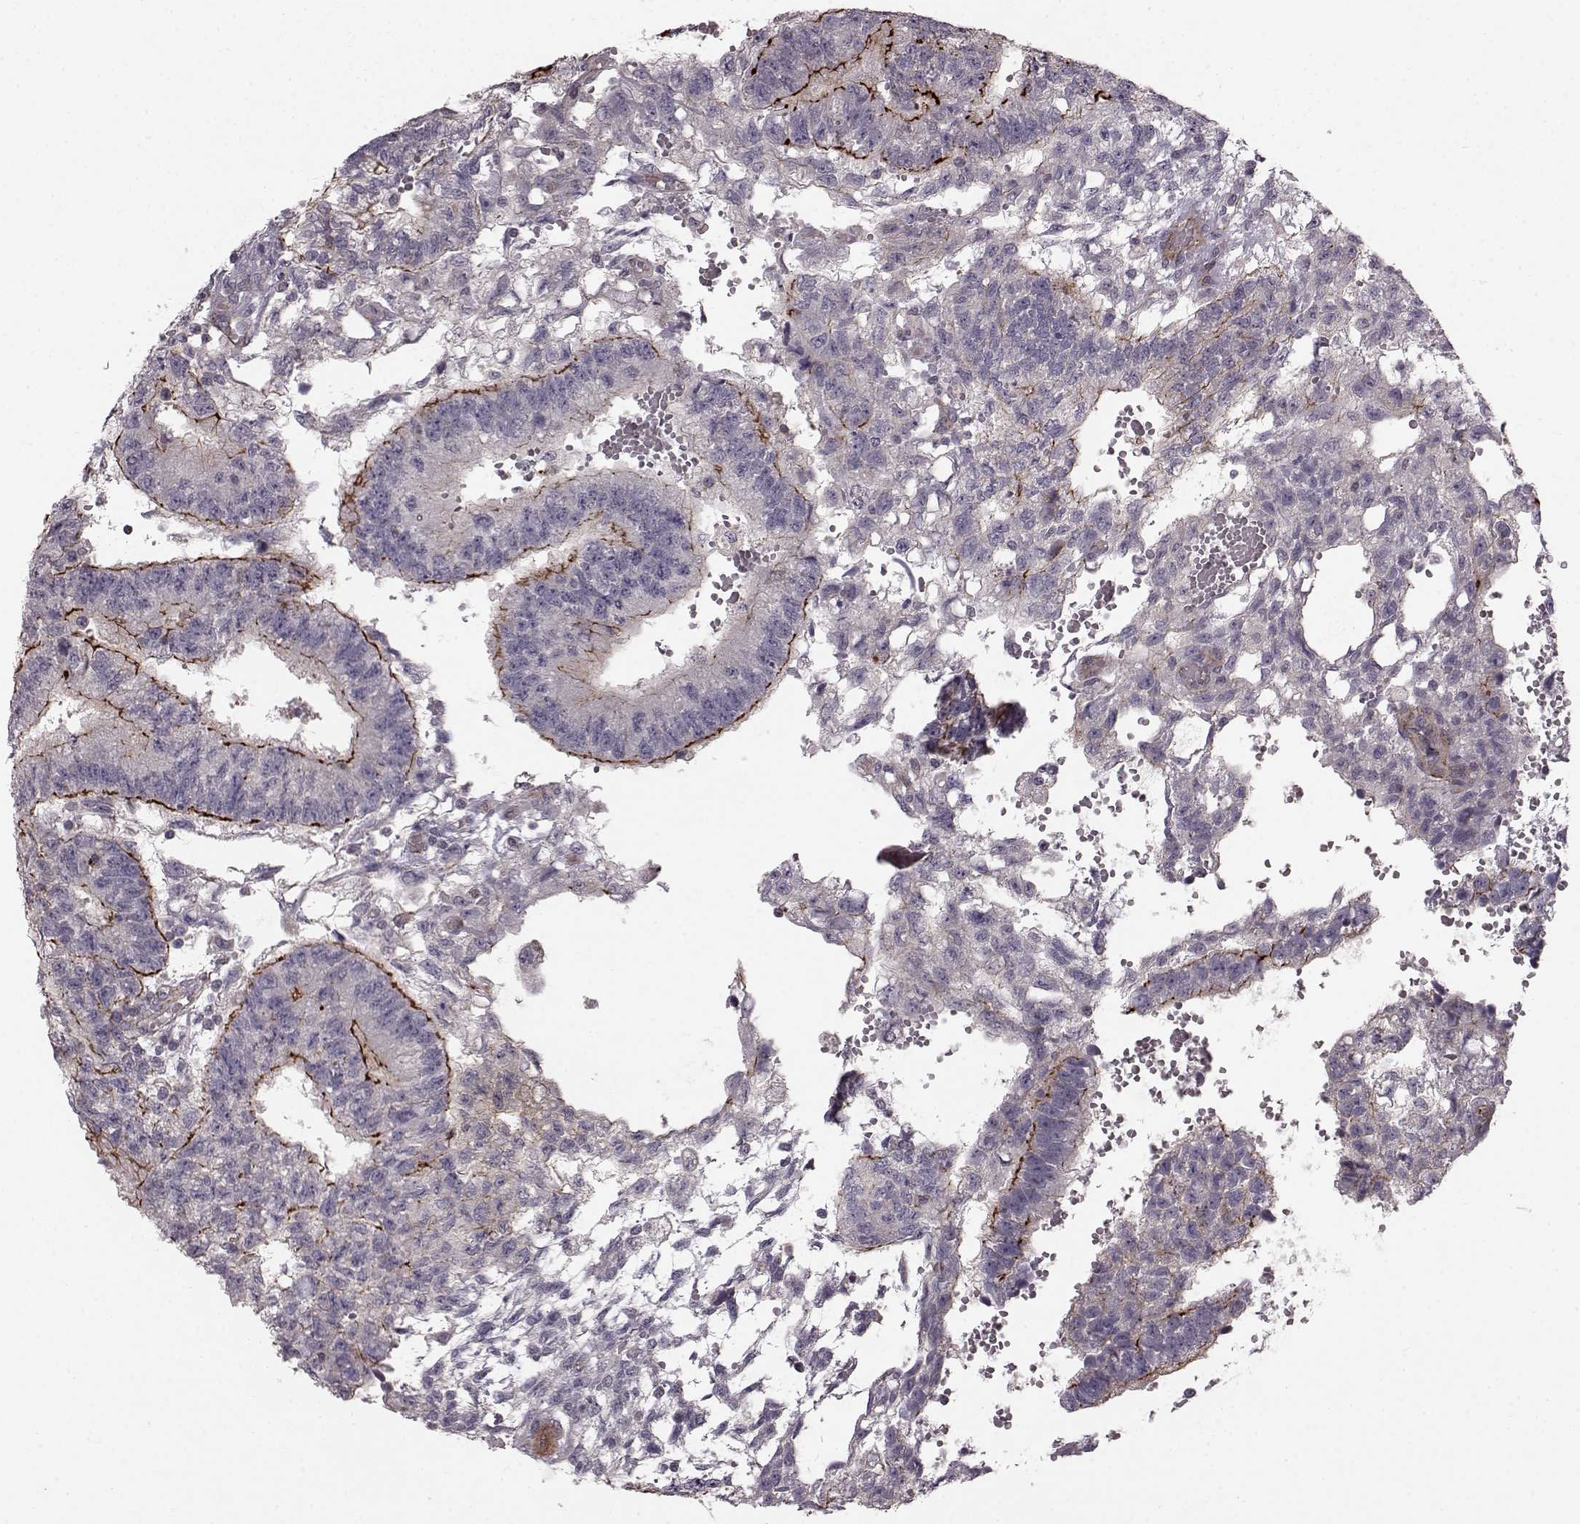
{"staining": {"intensity": "strong", "quantity": "25%-75%", "location": "cytoplasmic/membranous"}, "tissue": "testis cancer", "cell_type": "Tumor cells", "image_type": "cancer", "snomed": [{"axis": "morphology", "description": "Carcinoma, Embryonal, NOS"}, {"axis": "topography", "description": "Testis"}], "caption": "Tumor cells show strong cytoplasmic/membranous staining in approximately 25%-75% of cells in testis cancer (embryonal carcinoma). The protein of interest is shown in brown color, while the nuclei are stained blue.", "gene": "SLC22A18", "patient": {"sex": "male", "age": 32}}